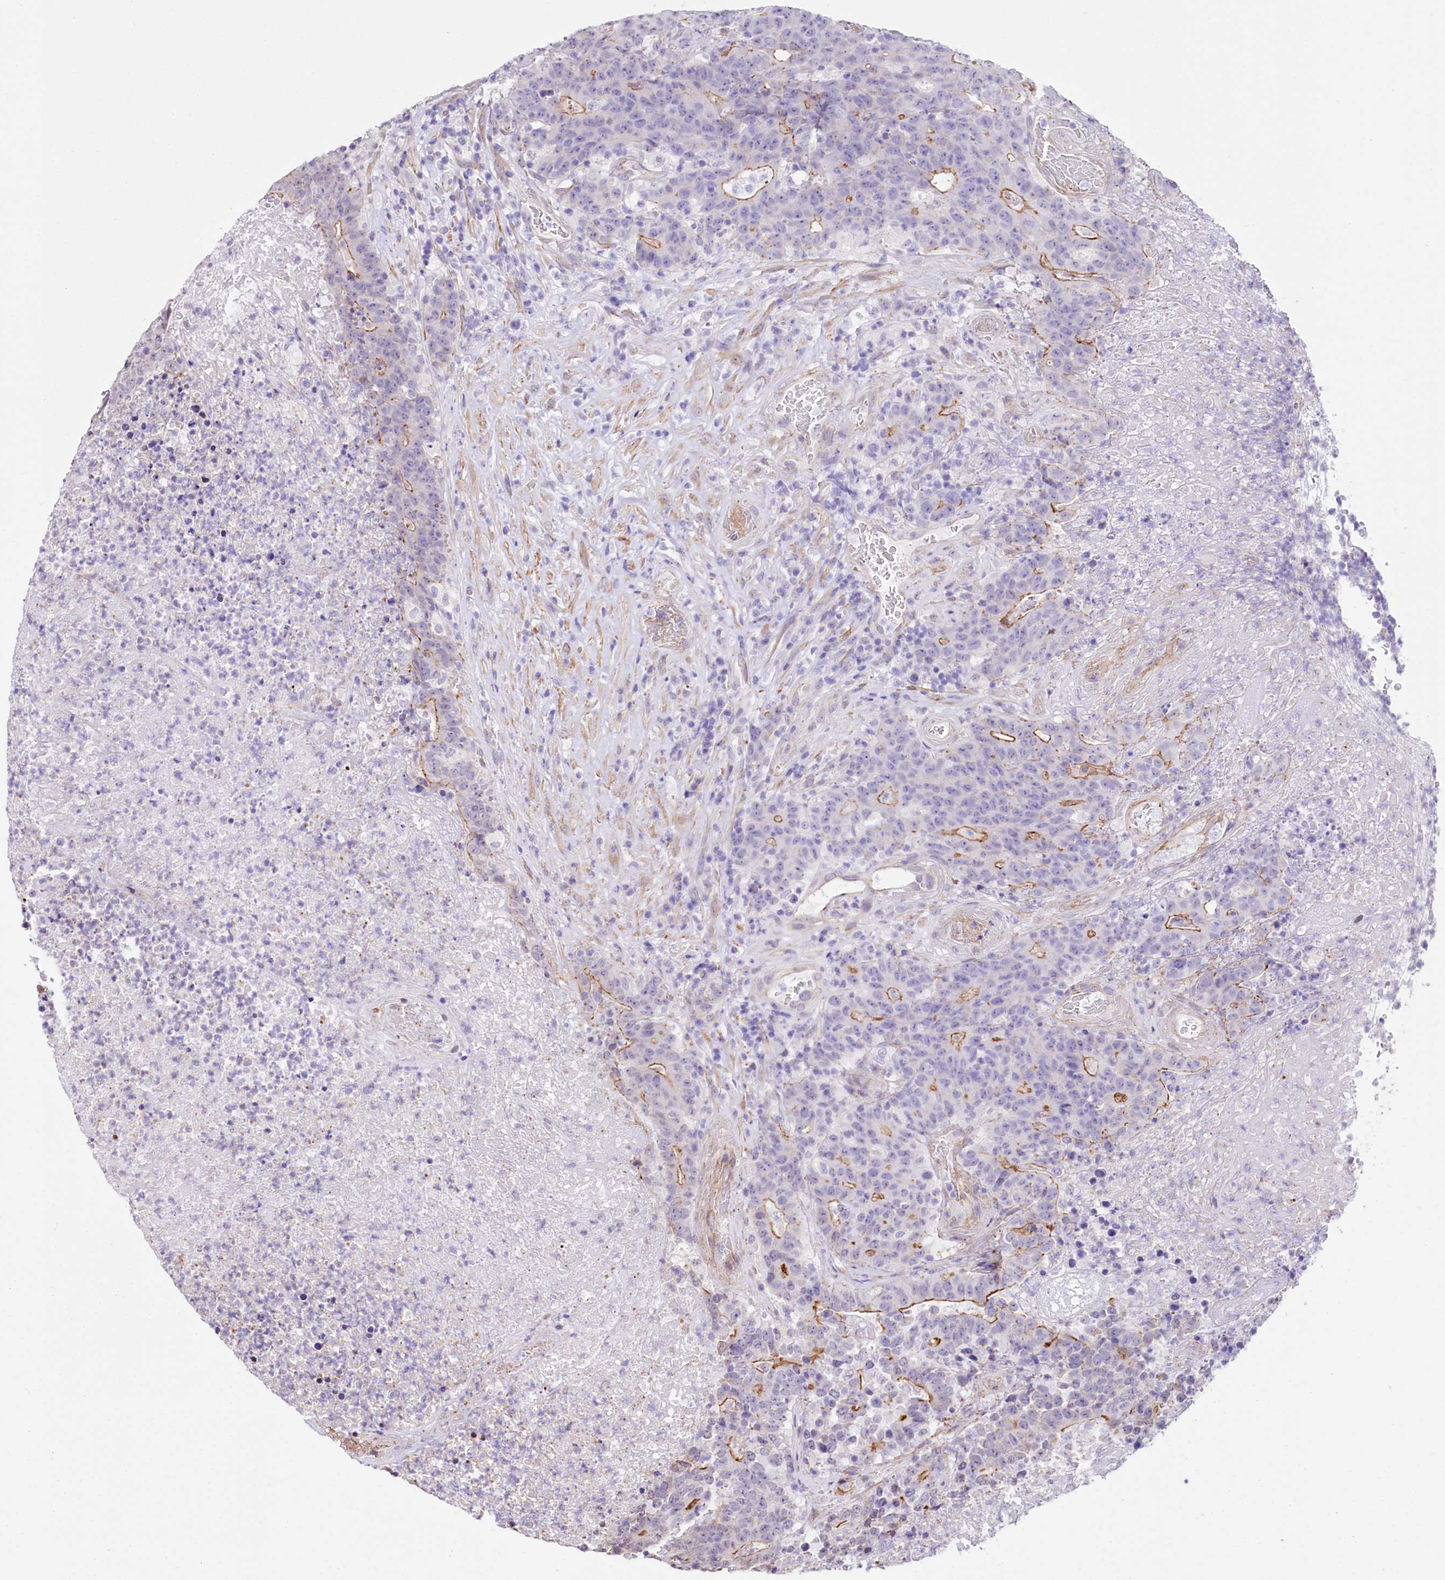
{"staining": {"intensity": "moderate", "quantity": "<25%", "location": "cytoplasmic/membranous"}, "tissue": "colorectal cancer", "cell_type": "Tumor cells", "image_type": "cancer", "snomed": [{"axis": "morphology", "description": "Adenocarcinoma, NOS"}, {"axis": "topography", "description": "Colon"}], "caption": "Colorectal cancer stained with a protein marker shows moderate staining in tumor cells.", "gene": "ST7", "patient": {"sex": "female", "age": 75}}